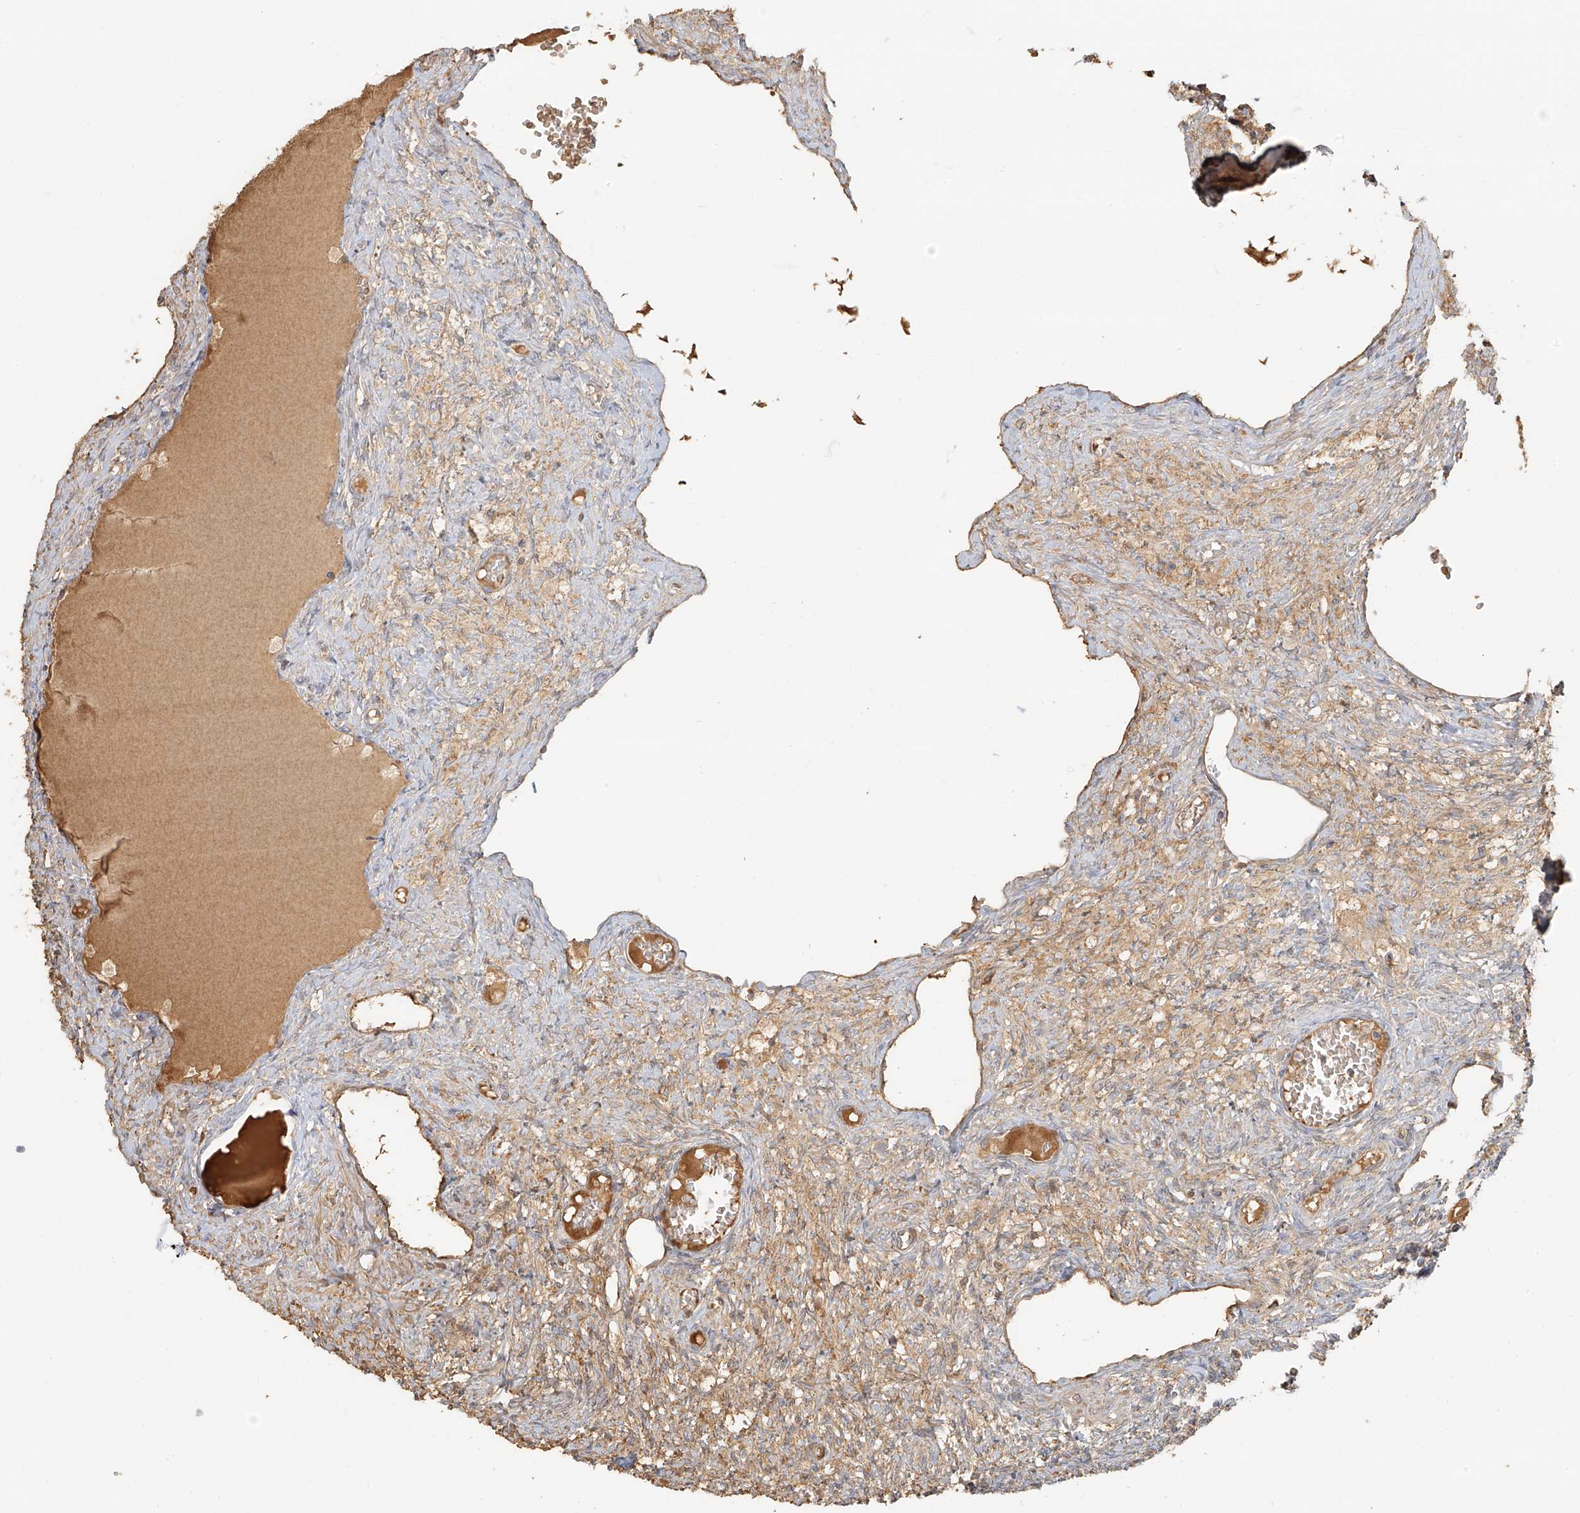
{"staining": {"intensity": "weak", "quantity": "25%-75%", "location": "cytoplasmic/membranous"}, "tissue": "ovary", "cell_type": "Ovarian stroma cells", "image_type": "normal", "snomed": [{"axis": "morphology", "description": "Normal tissue, NOS"}, {"axis": "topography", "description": "Ovary"}], "caption": "DAB immunohistochemical staining of normal human ovary shows weak cytoplasmic/membranous protein expression in approximately 25%-75% of ovarian stroma cells.", "gene": "UPK1B", "patient": {"sex": "female", "age": 27}}